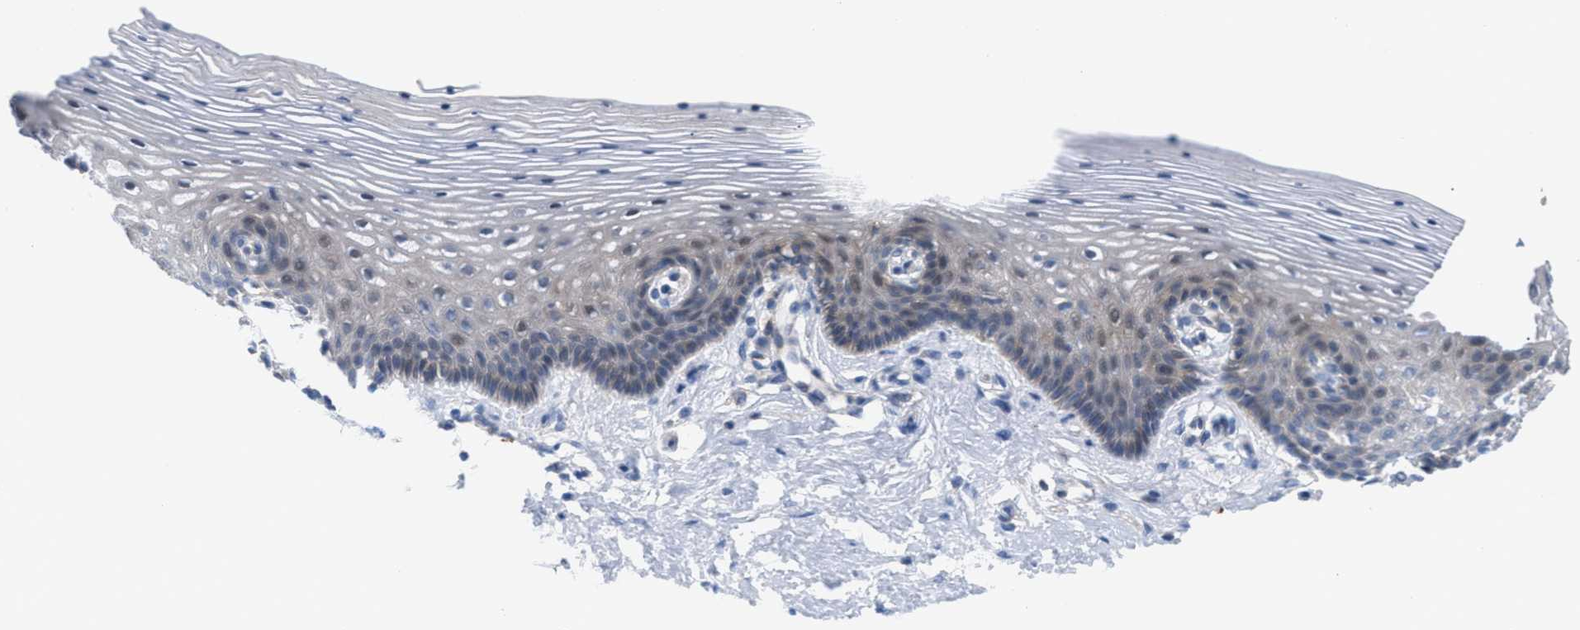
{"staining": {"intensity": "weak", "quantity": "<25%", "location": "cytoplasmic/membranous"}, "tissue": "vagina", "cell_type": "Squamous epithelial cells", "image_type": "normal", "snomed": [{"axis": "morphology", "description": "Normal tissue, NOS"}, {"axis": "topography", "description": "Vagina"}], "caption": "The immunohistochemistry histopathology image has no significant staining in squamous epithelial cells of vagina.", "gene": "MBTD1", "patient": {"sex": "female", "age": 32}}